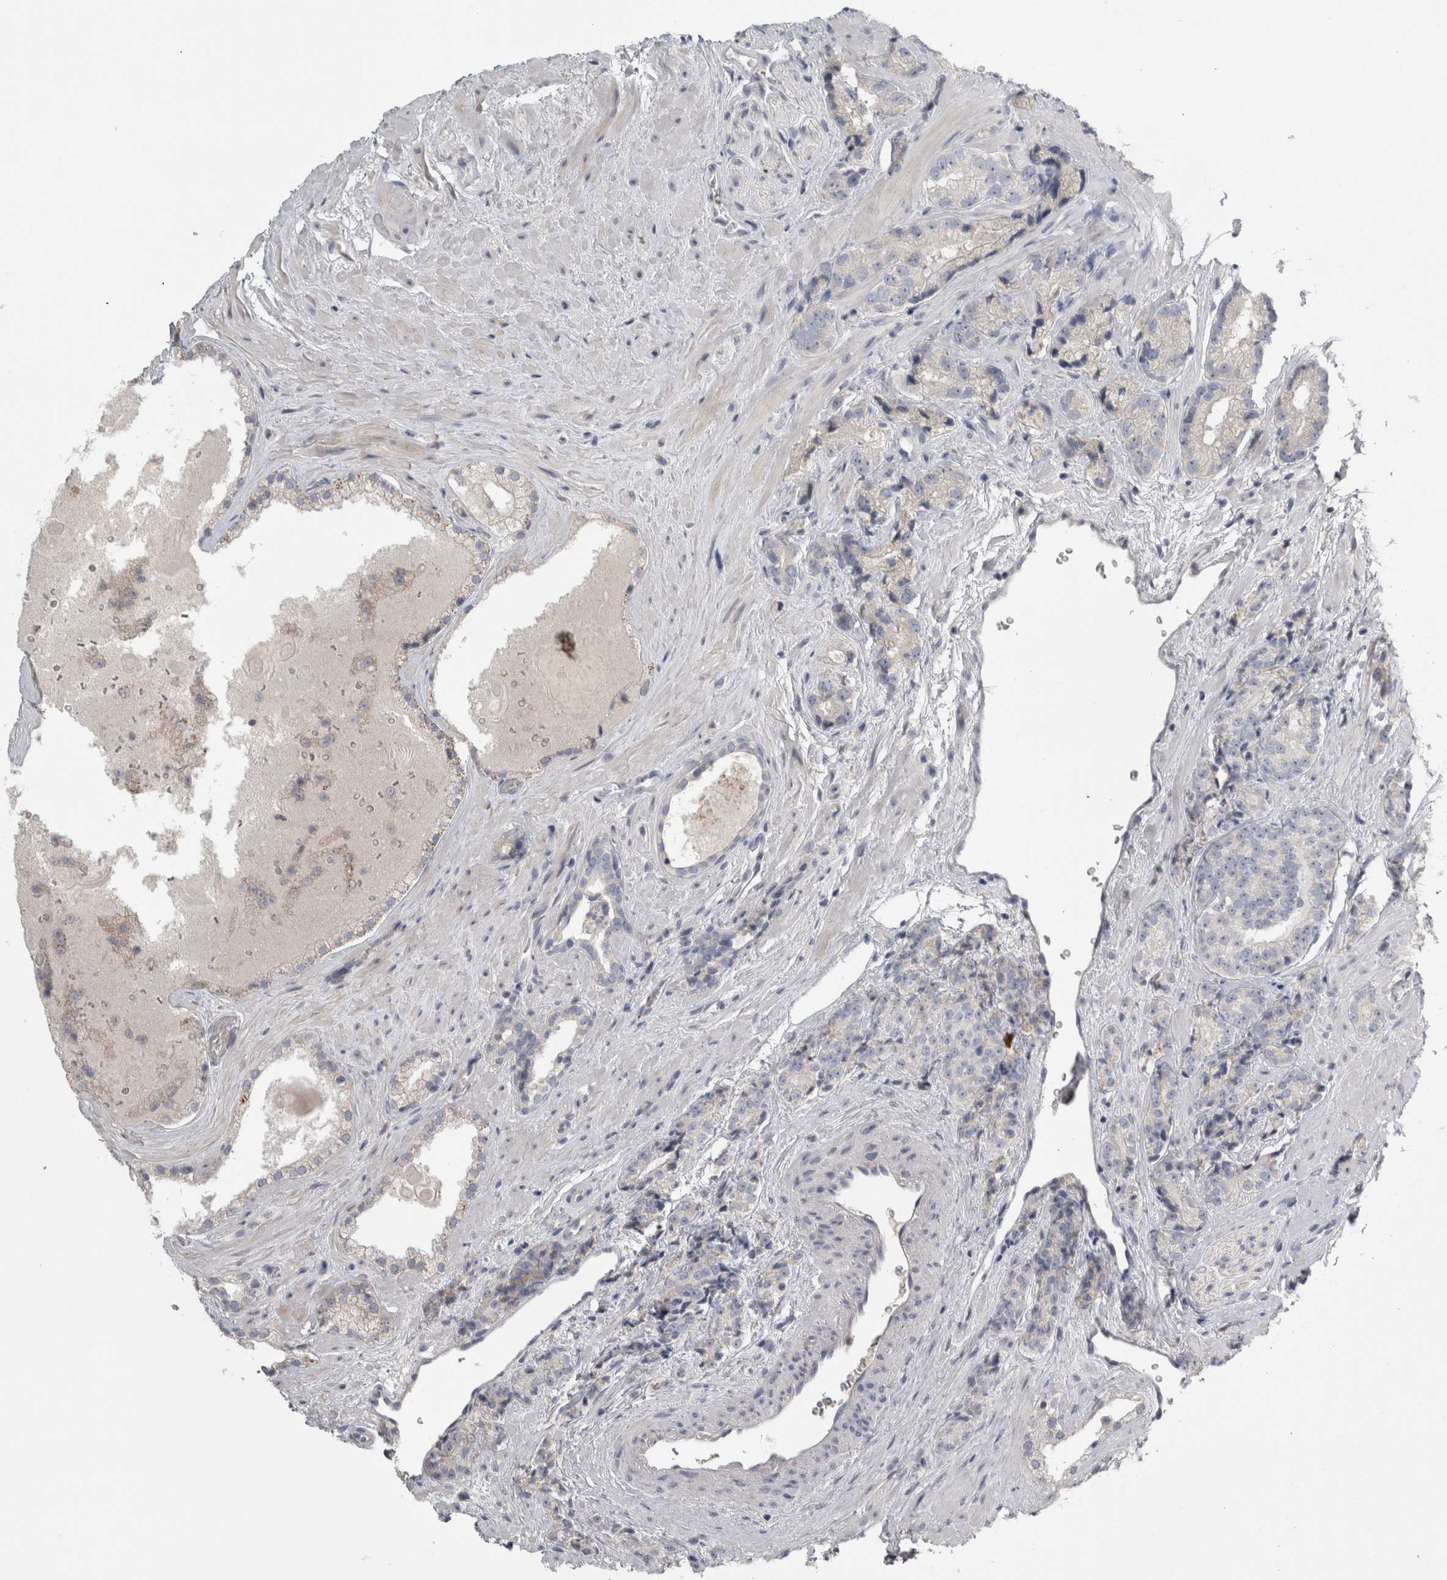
{"staining": {"intensity": "negative", "quantity": "none", "location": "none"}, "tissue": "prostate cancer", "cell_type": "Tumor cells", "image_type": "cancer", "snomed": [{"axis": "morphology", "description": "Adenocarcinoma, High grade"}, {"axis": "topography", "description": "Prostate"}], "caption": "This is an immunohistochemistry (IHC) histopathology image of human prostate adenocarcinoma (high-grade). There is no expression in tumor cells.", "gene": "ENPP7", "patient": {"sex": "male", "age": 71}}